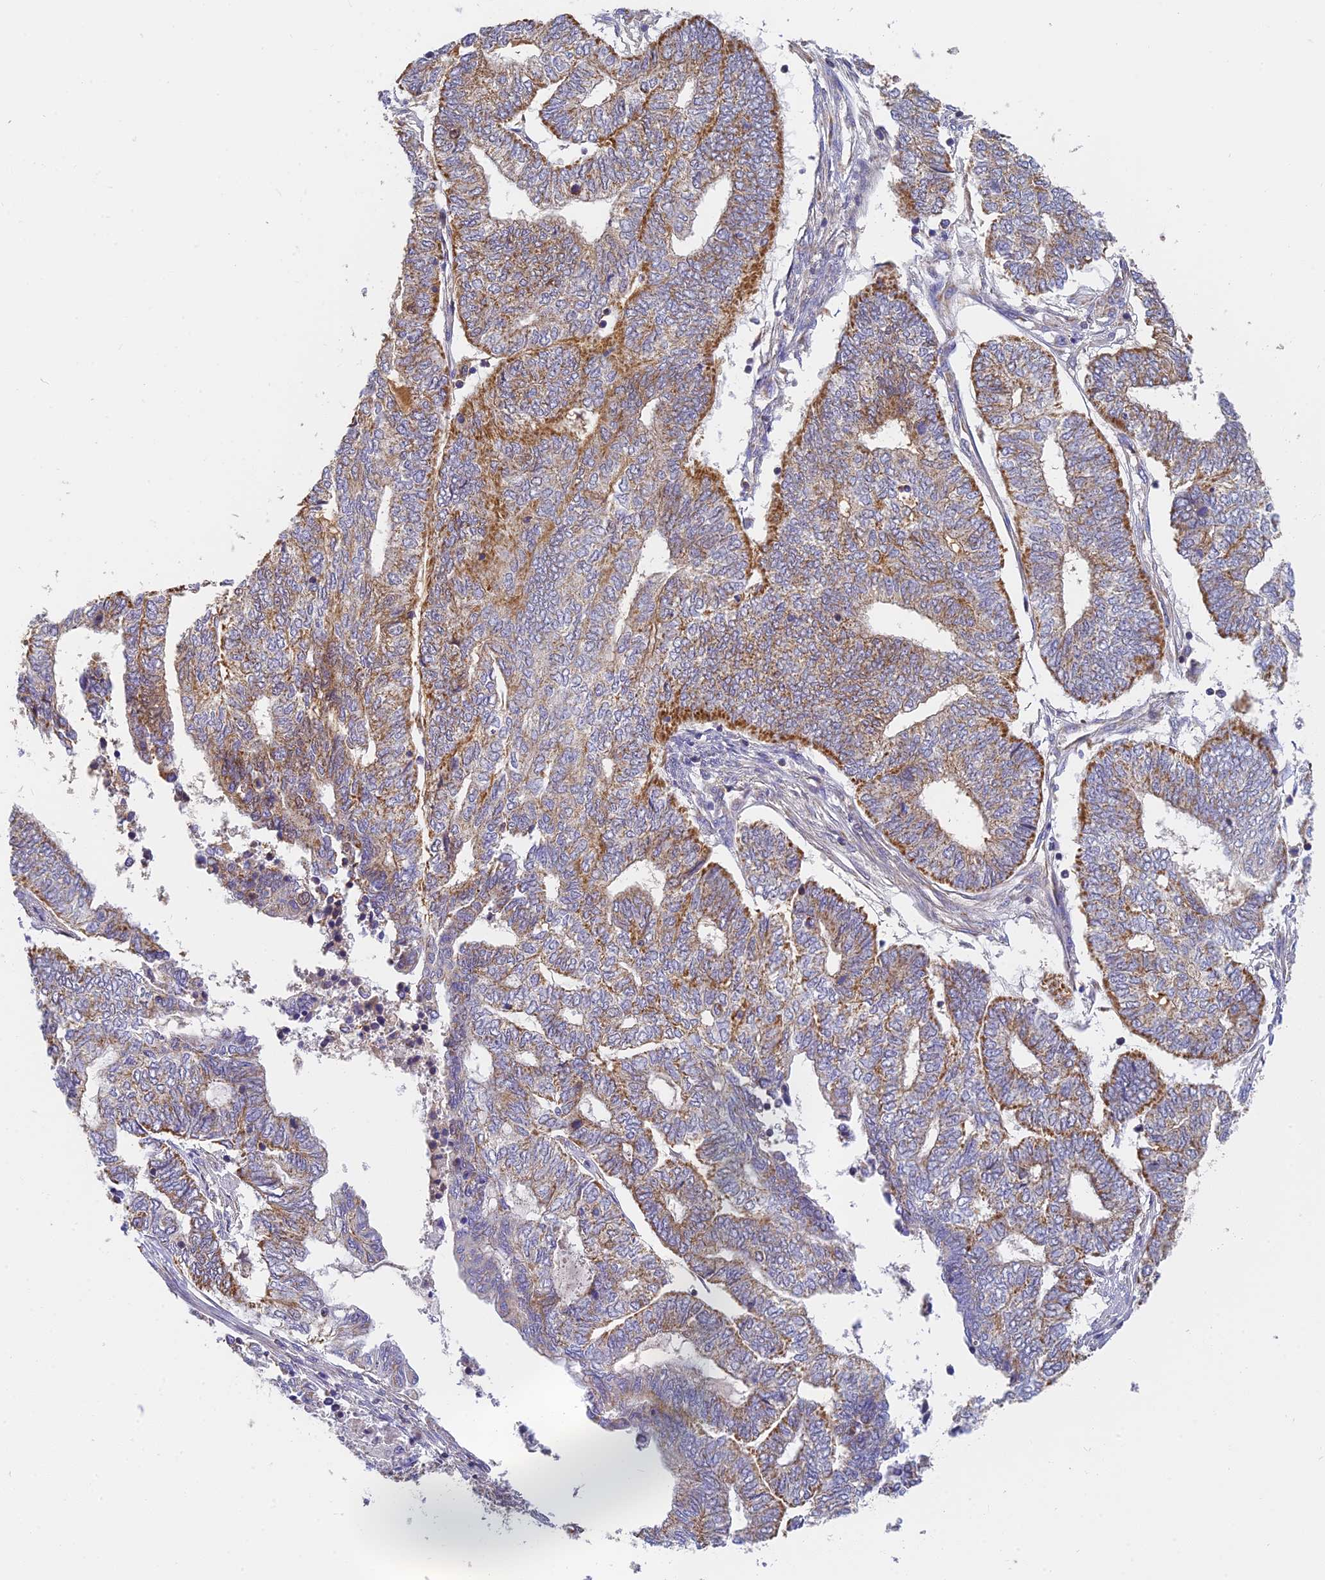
{"staining": {"intensity": "moderate", "quantity": "25%-75%", "location": "cytoplasmic/membranous"}, "tissue": "endometrial cancer", "cell_type": "Tumor cells", "image_type": "cancer", "snomed": [{"axis": "morphology", "description": "Adenocarcinoma, NOS"}, {"axis": "topography", "description": "Uterus"}, {"axis": "topography", "description": "Endometrium"}], "caption": "Brown immunohistochemical staining in adenocarcinoma (endometrial) demonstrates moderate cytoplasmic/membranous staining in approximately 25%-75% of tumor cells. (IHC, brightfield microscopy, high magnification).", "gene": "MRPL15", "patient": {"sex": "female", "age": 70}}